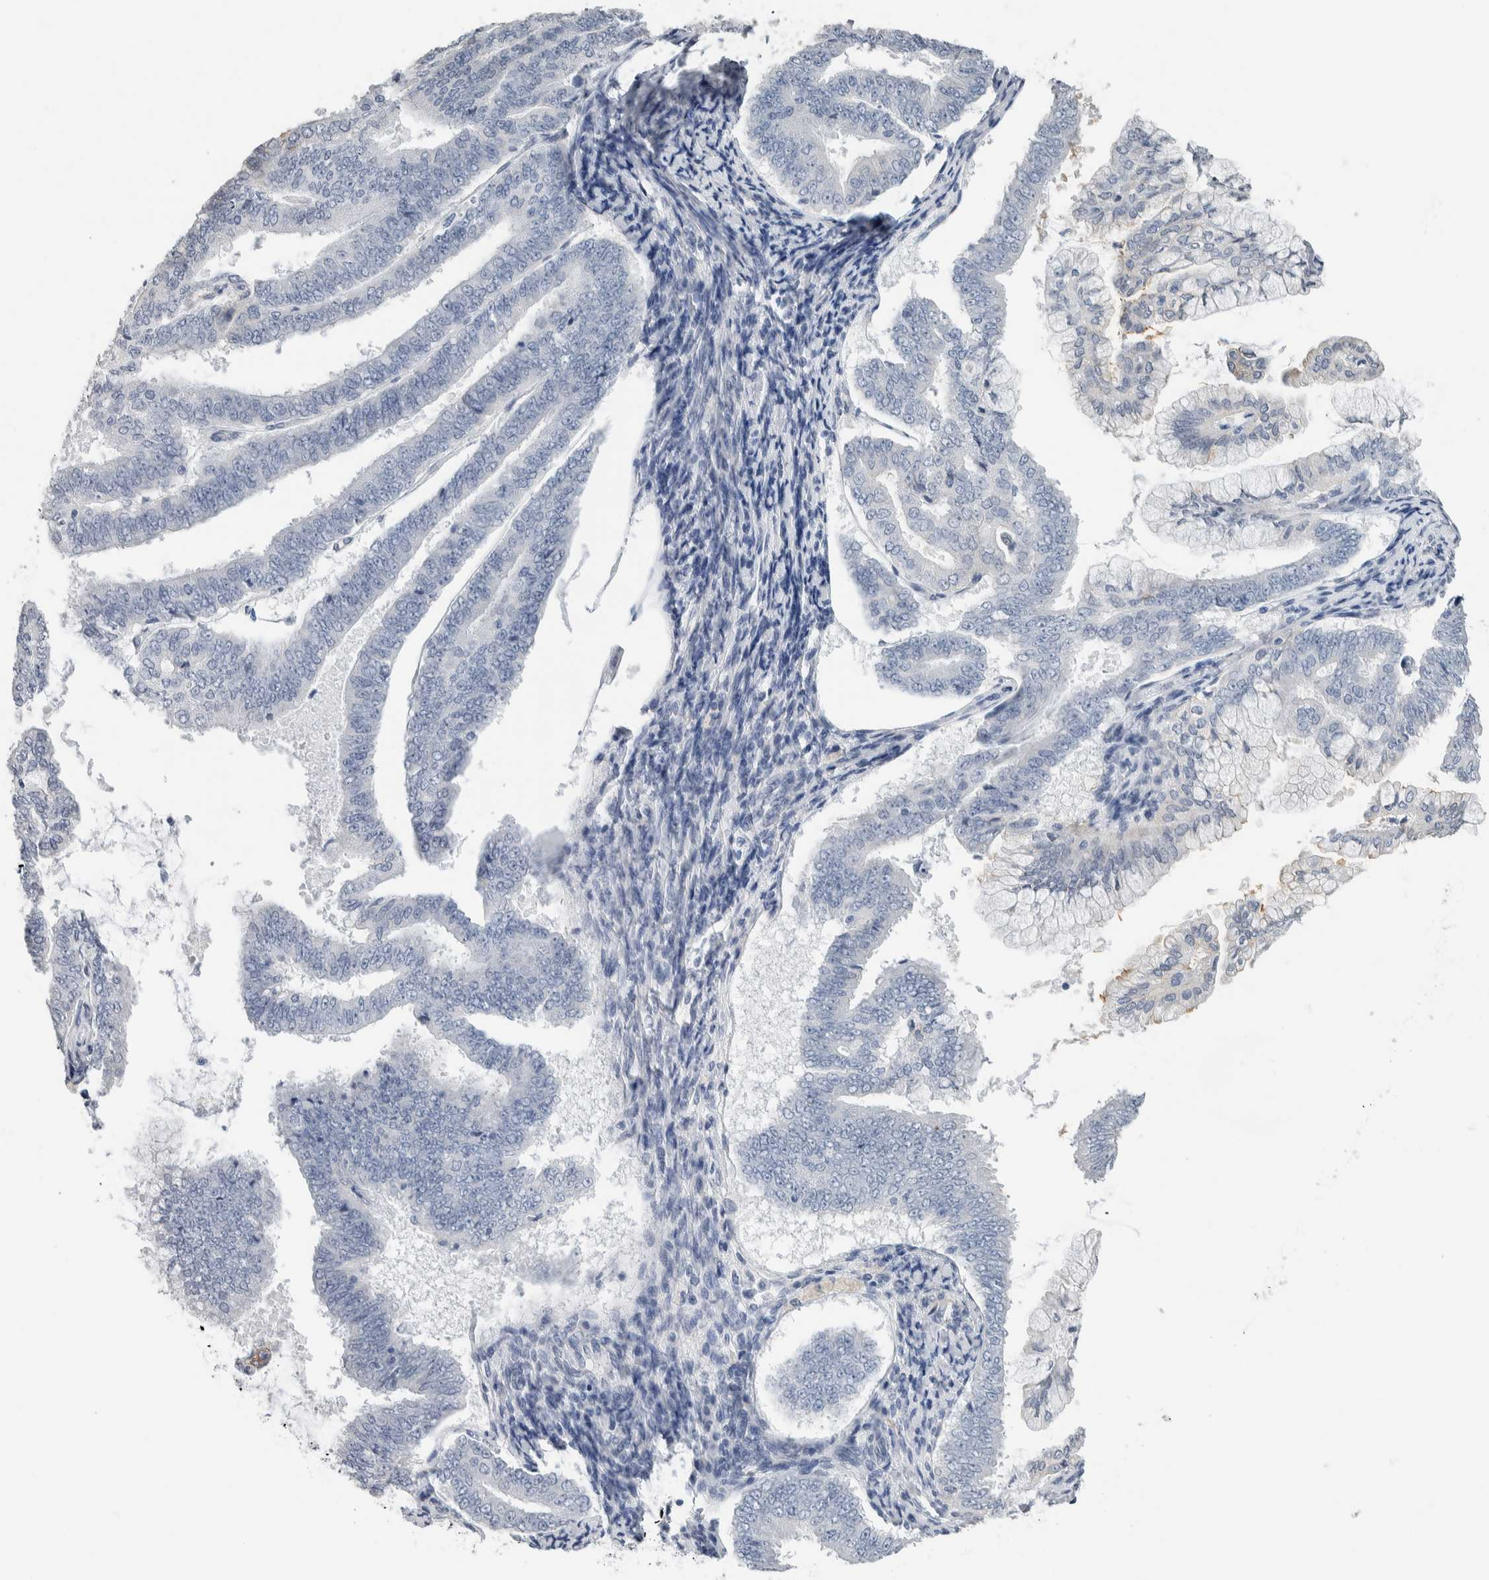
{"staining": {"intensity": "negative", "quantity": "none", "location": "none"}, "tissue": "endometrial cancer", "cell_type": "Tumor cells", "image_type": "cancer", "snomed": [{"axis": "morphology", "description": "Adenocarcinoma, NOS"}, {"axis": "topography", "description": "Endometrium"}], "caption": "An immunohistochemistry image of adenocarcinoma (endometrial) is shown. There is no staining in tumor cells of adenocarcinoma (endometrial).", "gene": "NEFM", "patient": {"sex": "female", "age": 63}}